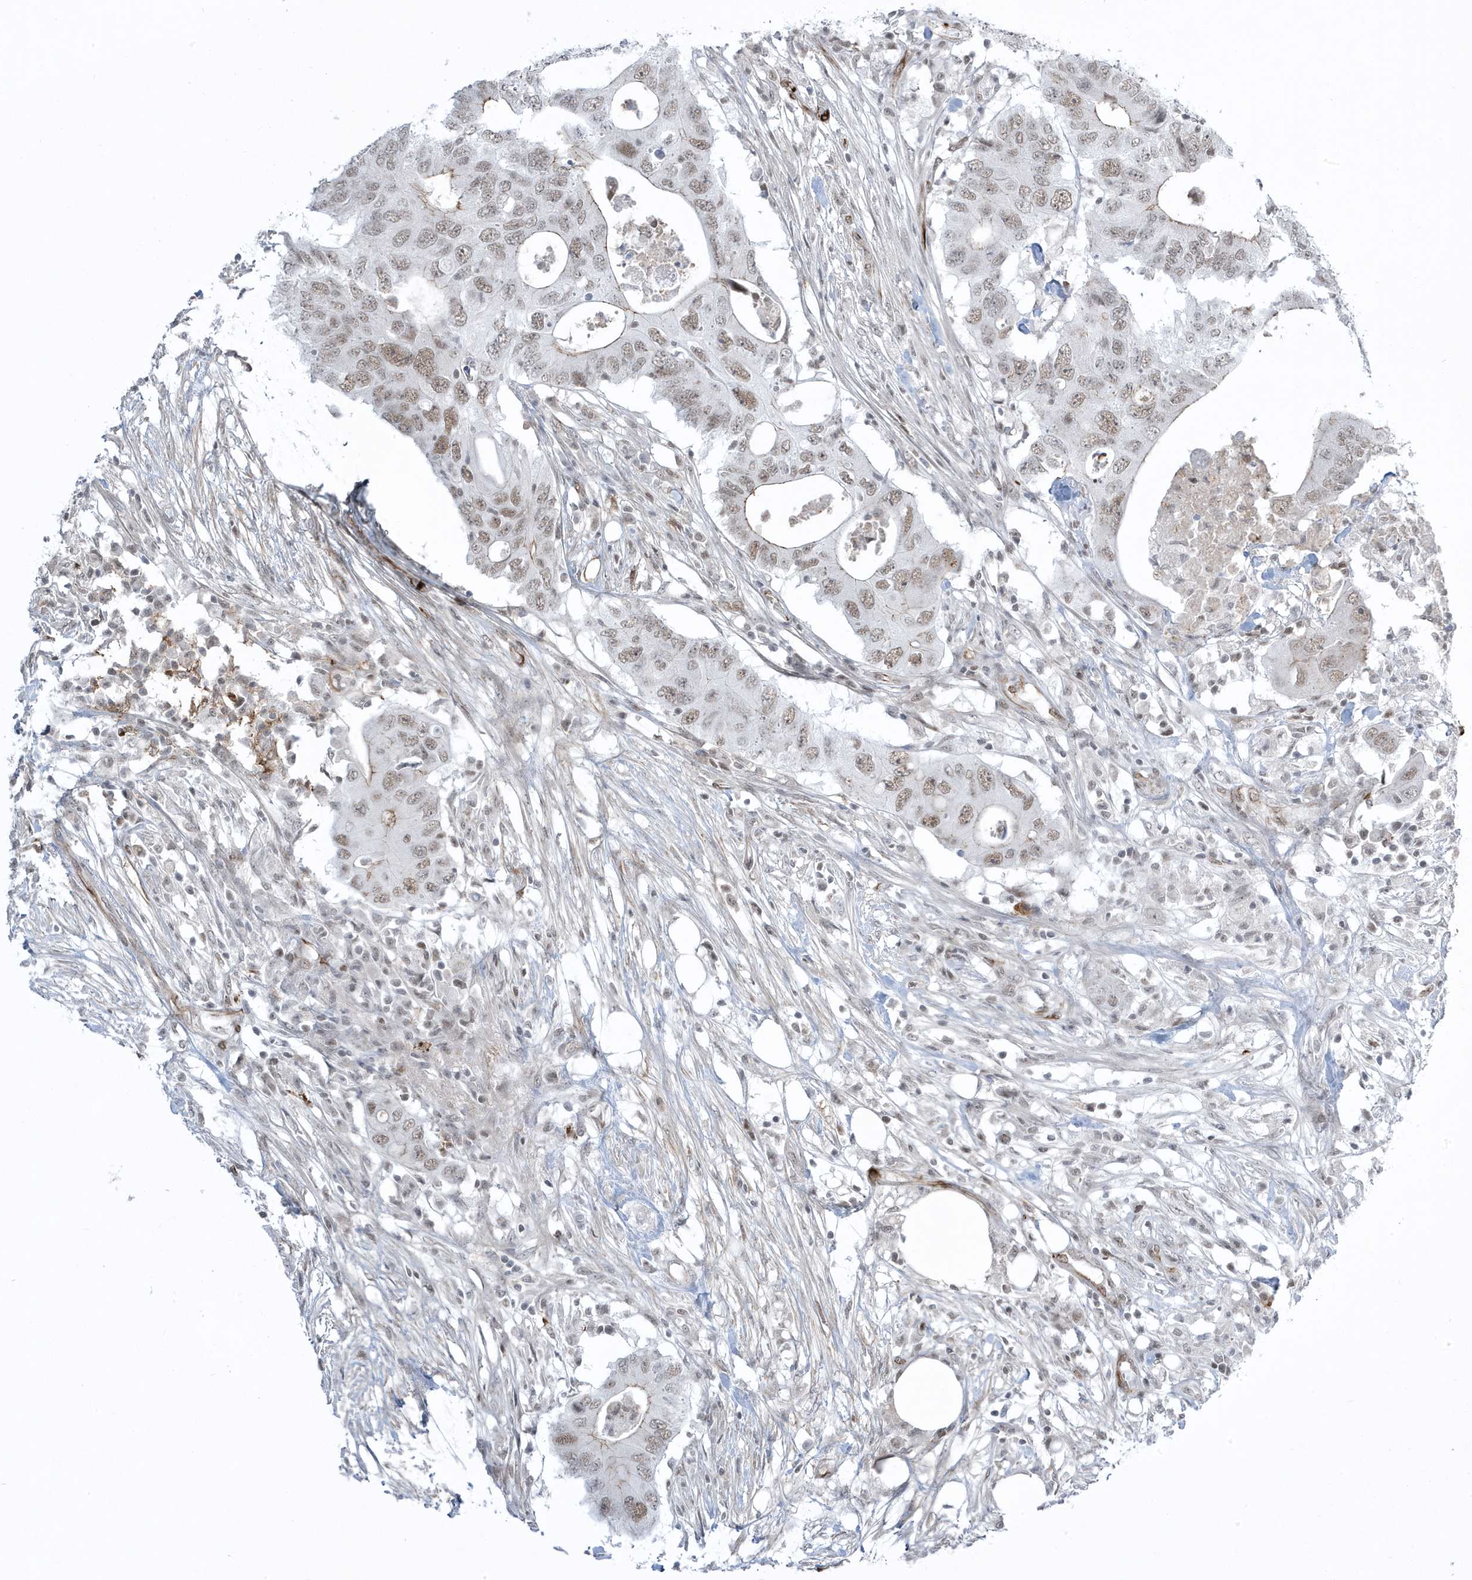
{"staining": {"intensity": "moderate", "quantity": ">75%", "location": "nuclear"}, "tissue": "colorectal cancer", "cell_type": "Tumor cells", "image_type": "cancer", "snomed": [{"axis": "morphology", "description": "Adenocarcinoma, NOS"}, {"axis": "topography", "description": "Colon"}], "caption": "Immunohistochemistry (IHC) (DAB (3,3'-diaminobenzidine)) staining of colorectal cancer (adenocarcinoma) exhibits moderate nuclear protein staining in about >75% of tumor cells. The protein is stained brown, and the nuclei are stained in blue (DAB (3,3'-diaminobenzidine) IHC with brightfield microscopy, high magnification).", "gene": "ADAMTSL3", "patient": {"sex": "male", "age": 71}}